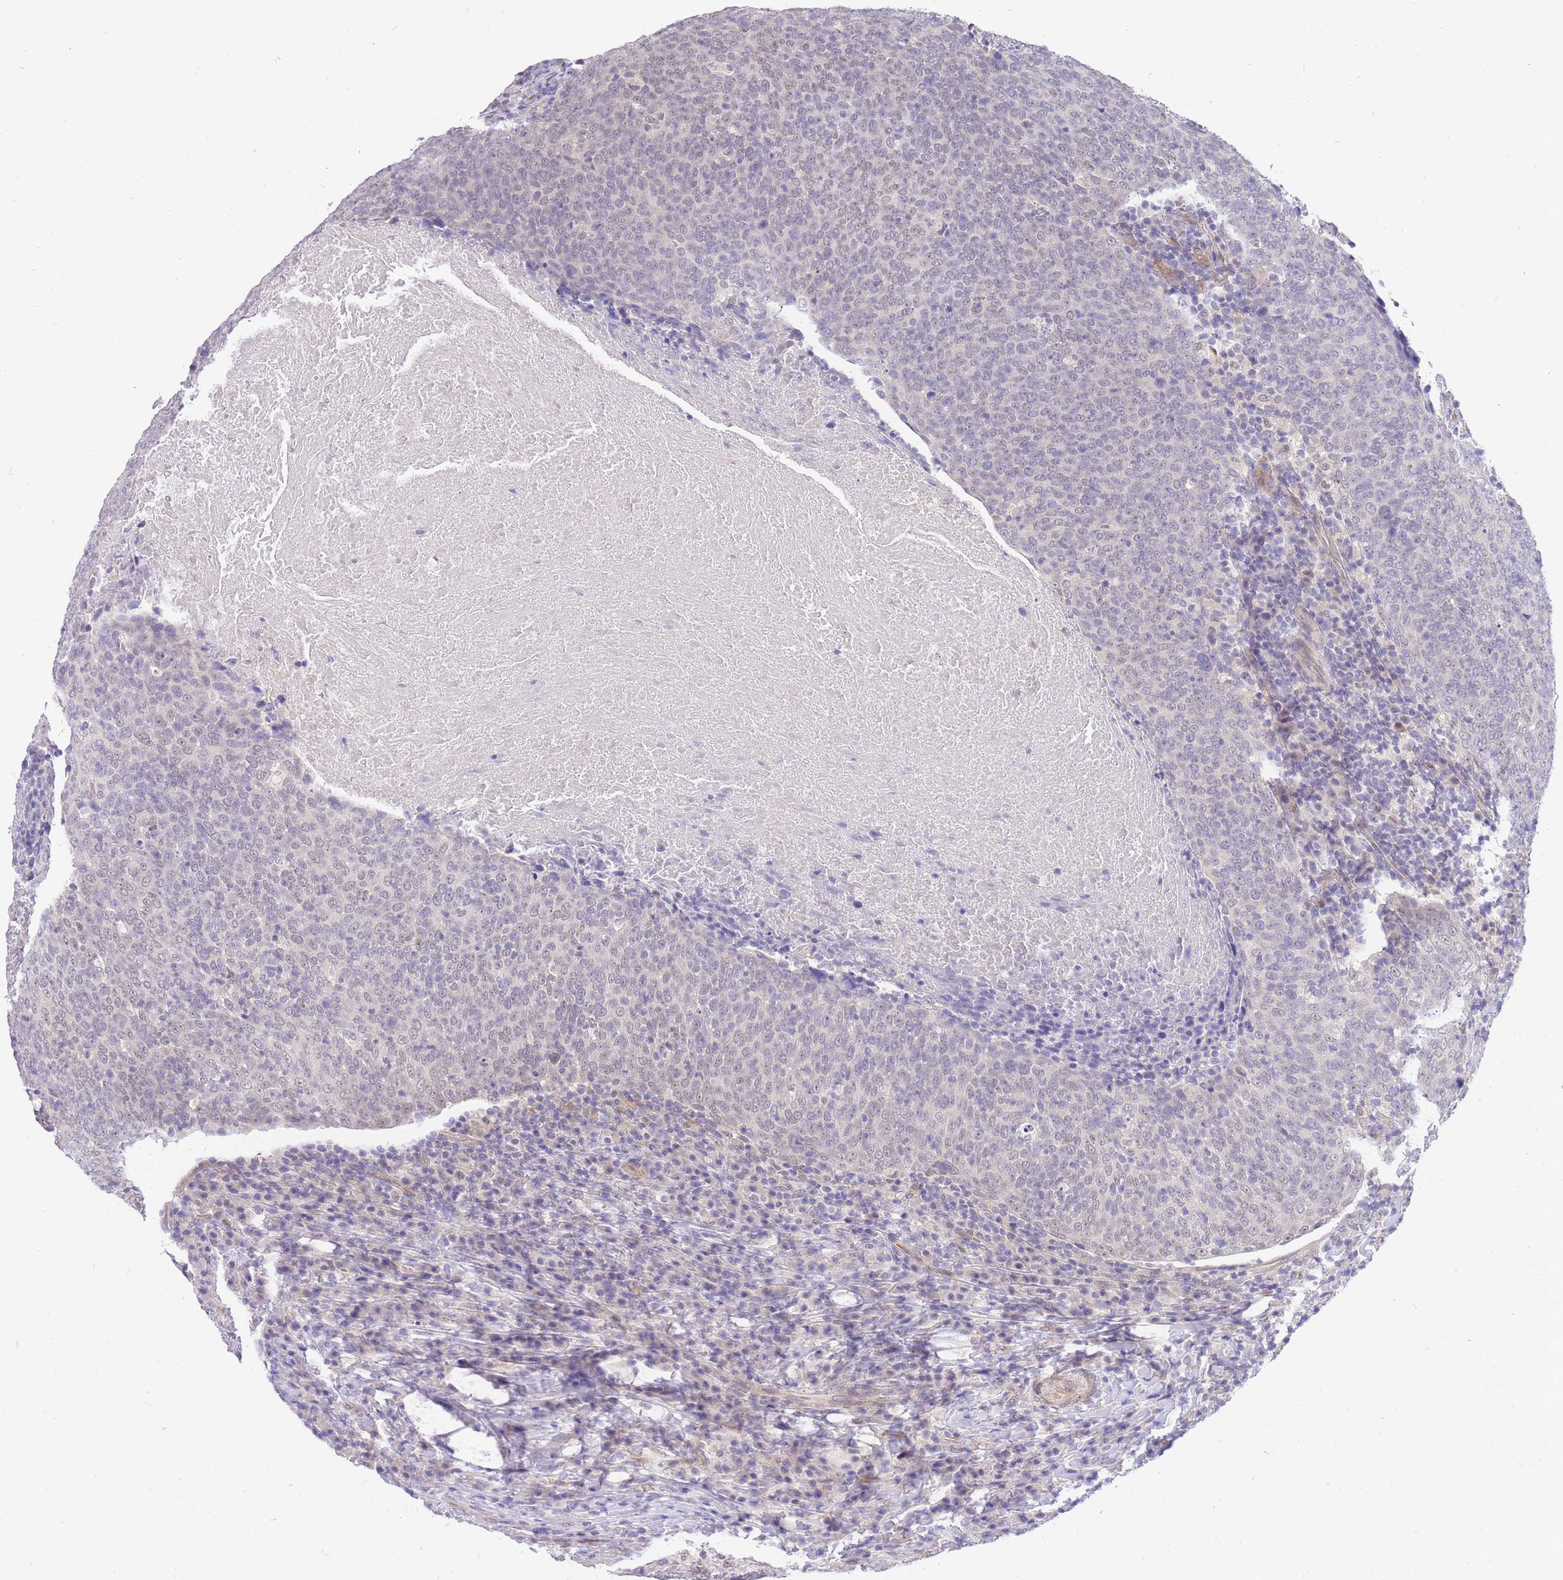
{"staining": {"intensity": "negative", "quantity": "none", "location": "none"}, "tissue": "head and neck cancer", "cell_type": "Tumor cells", "image_type": "cancer", "snomed": [{"axis": "morphology", "description": "Squamous cell carcinoma, NOS"}, {"axis": "morphology", "description": "Squamous cell carcinoma, metastatic, NOS"}, {"axis": "topography", "description": "Lymph node"}, {"axis": "topography", "description": "Head-Neck"}], "caption": "This is an IHC photomicrograph of head and neck cancer (squamous cell carcinoma). There is no positivity in tumor cells.", "gene": "S100PBP", "patient": {"sex": "male", "age": 62}}